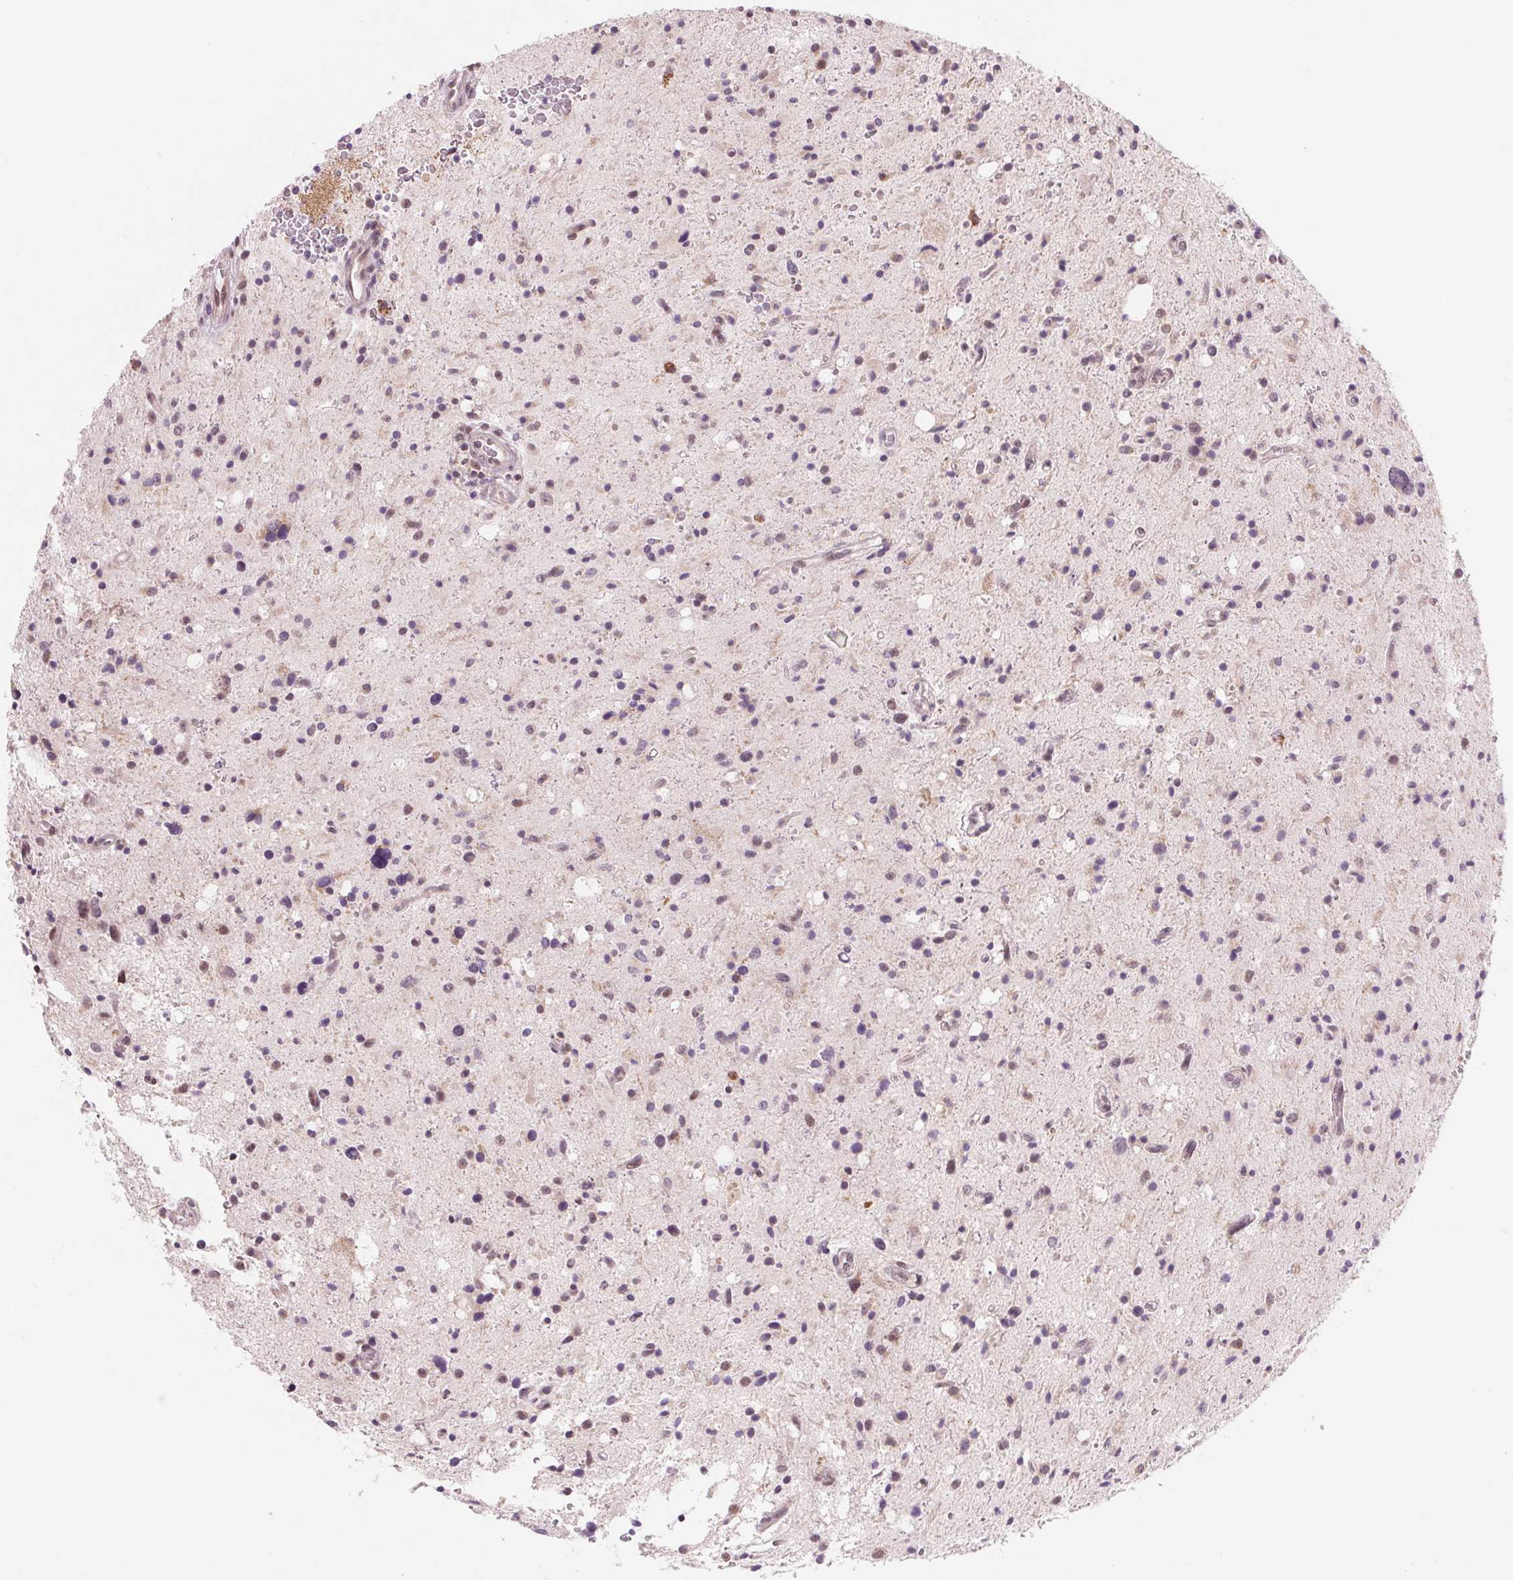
{"staining": {"intensity": "negative", "quantity": "none", "location": "none"}, "tissue": "glioma", "cell_type": "Tumor cells", "image_type": "cancer", "snomed": [{"axis": "morphology", "description": "Glioma, malignant, Low grade"}, {"axis": "topography", "description": "Brain"}], "caption": "This image is of glioma stained with IHC to label a protein in brown with the nuclei are counter-stained blue. There is no staining in tumor cells.", "gene": "ARHGAP32", "patient": {"sex": "female", "age": 58}}